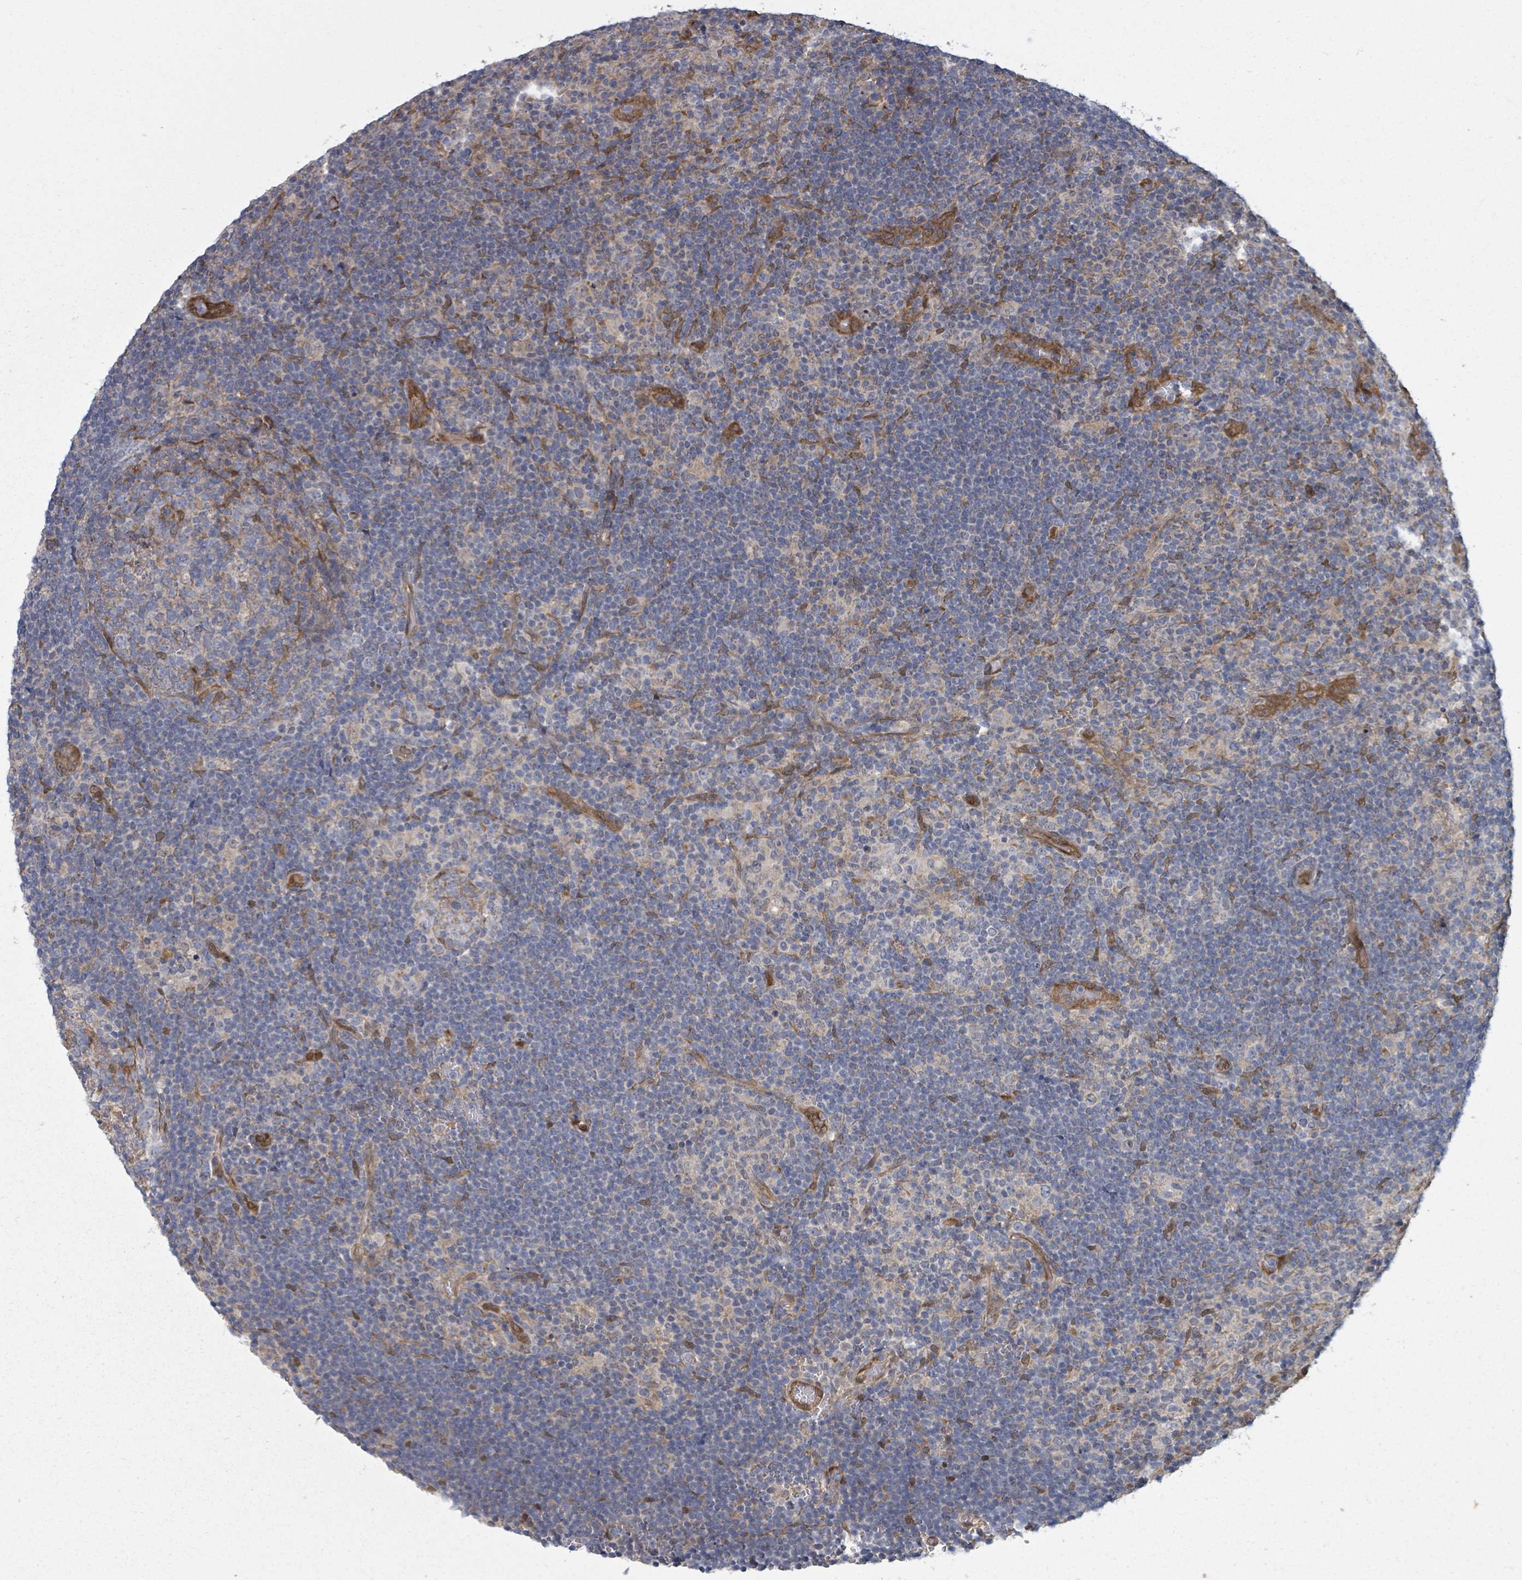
{"staining": {"intensity": "negative", "quantity": "none", "location": "none"}, "tissue": "lymphoma", "cell_type": "Tumor cells", "image_type": "cancer", "snomed": [{"axis": "morphology", "description": "Hodgkin's disease, NOS"}, {"axis": "topography", "description": "Lymph node"}], "caption": "DAB (3,3'-diaminobenzidine) immunohistochemical staining of Hodgkin's disease exhibits no significant expression in tumor cells.", "gene": "FKBP1A", "patient": {"sex": "female", "age": 57}}